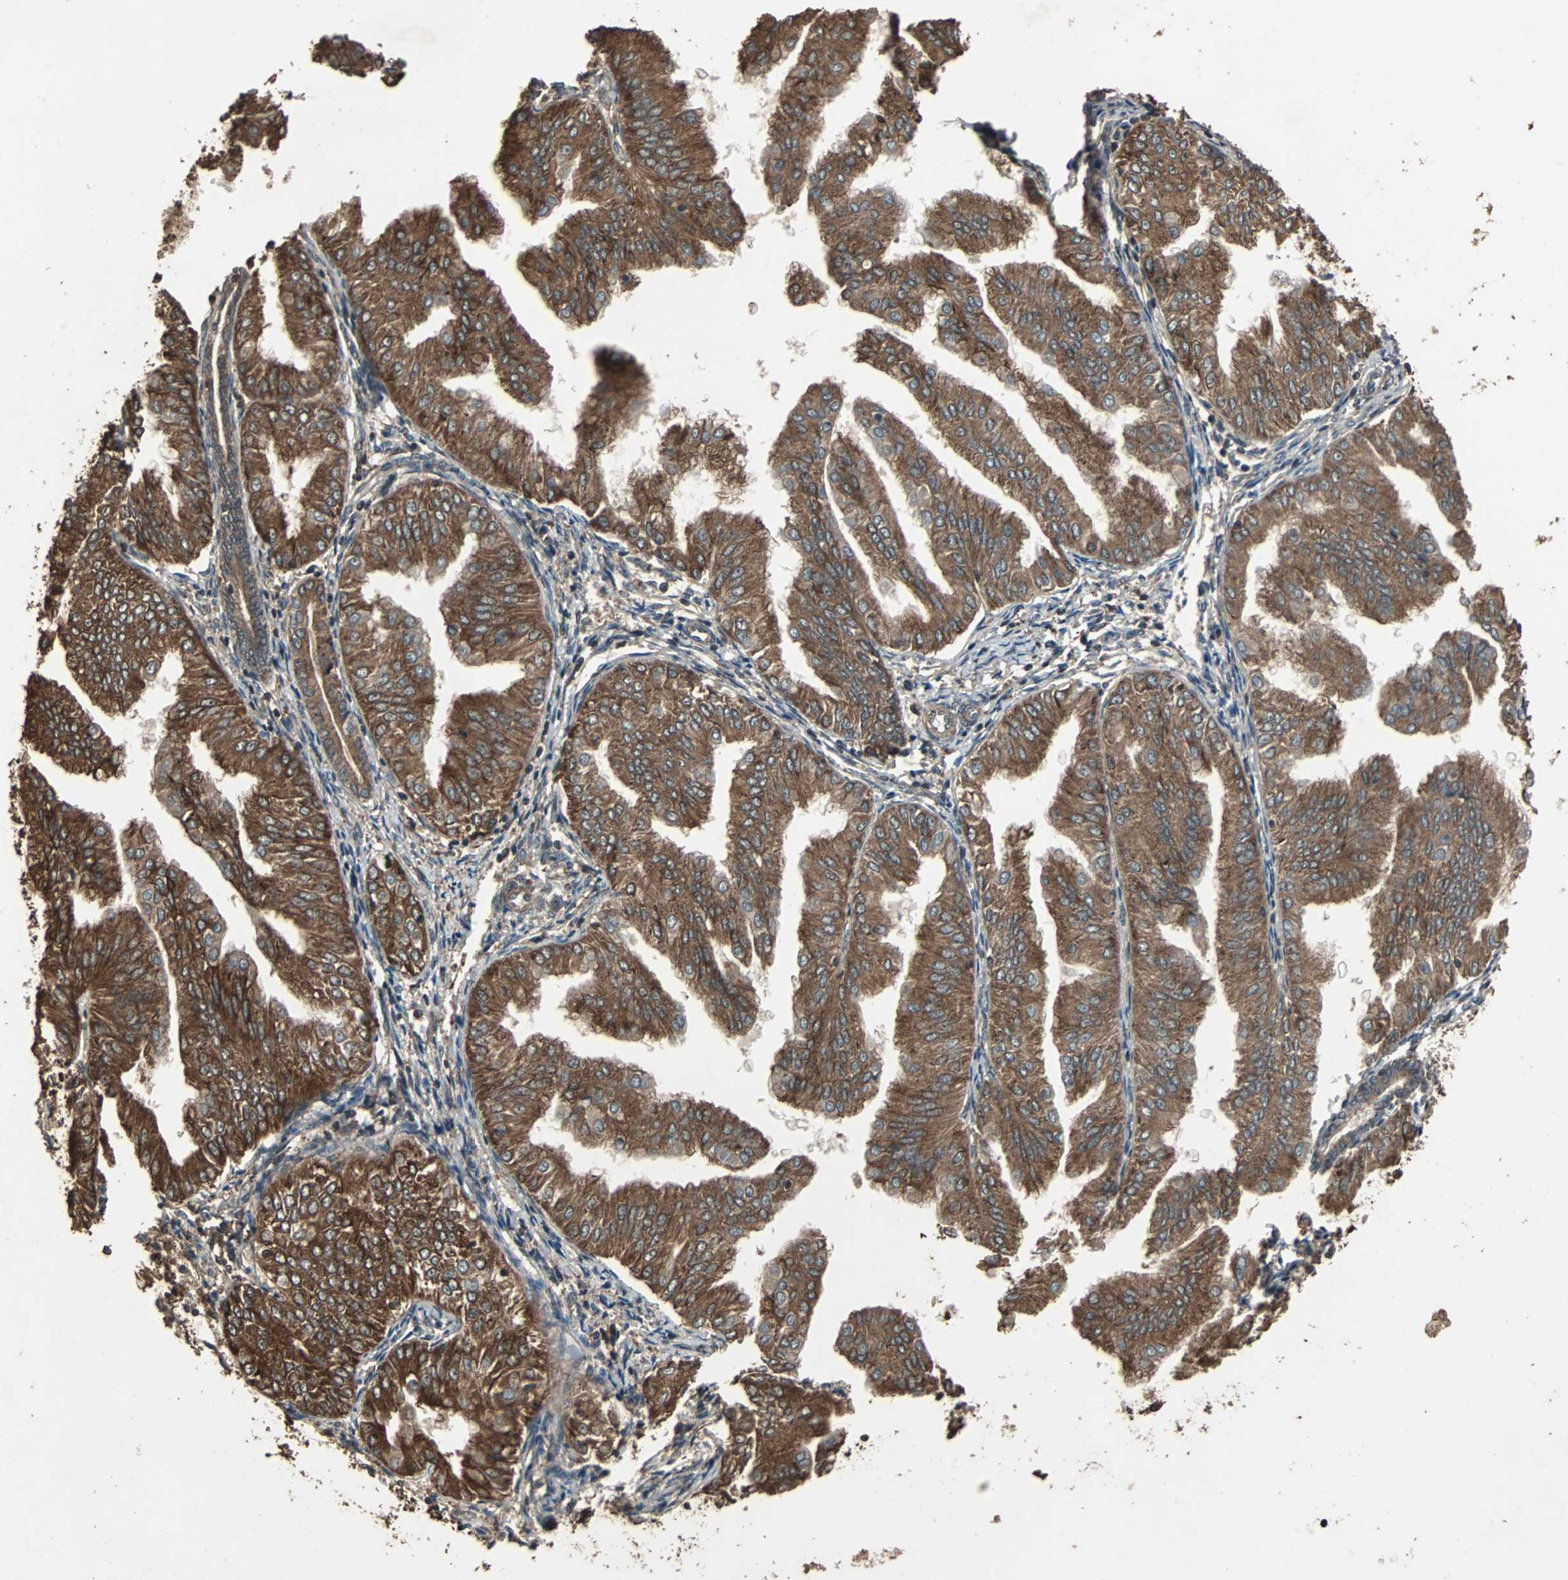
{"staining": {"intensity": "strong", "quantity": ">75%", "location": "cytoplasmic/membranous"}, "tissue": "endometrial cancer", "cell_type": "Tumor cells", "image_type": "cancer", "snomed": [{"axis": "morphology", "description": "Adenocarcinoma, NOS"}, {"axis": "topography", "description": "Endometrium"}], "caption": "Strong cytoplasmic/membranous expression for a protein is seen in about >75% of tumor cells of endometrial adenocarcinoma using immunohistochemistry.", "gene": "LAMTOR5", "patient": {"sex": "female", "age": 53}}